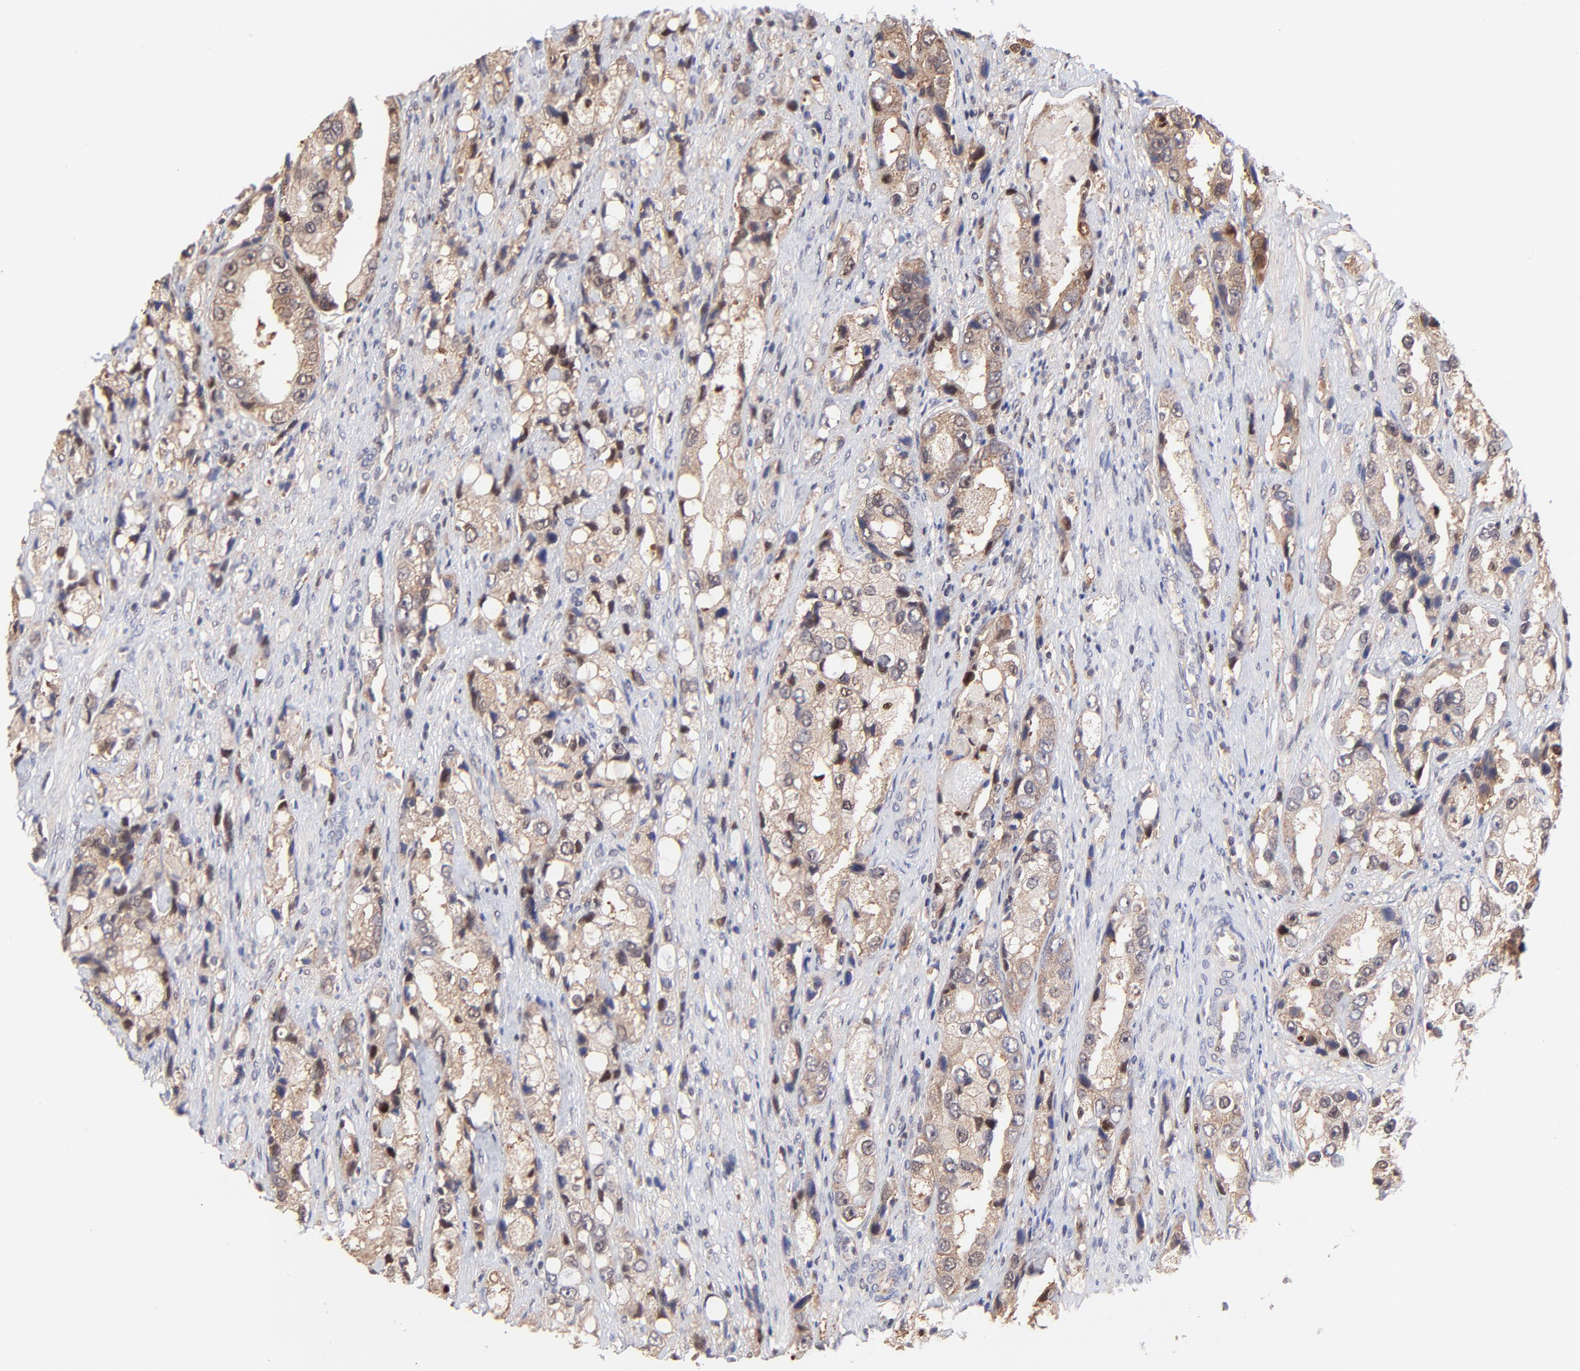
{"staining": {"intensity": "moderate", "quantity": ">75%", "location": "cytoplasmic/membranous"}, "tissue": "prostate cancer", "cell_type": "Tumor cells", "image_type": "cancer", "snomed": [{"axis": "morphology", "description": "Adenocarcinoma, High grade"}, {"axis": "topography", "description": "Prostate"}], "caption": "IHC micrograph of neoplastic tissue: human prostate cancer stained using immunohistochemistry demonstrates medium levels of moderate protein expression localized specifically in the cytoplasmic/membranous of tumor cells, appearing as a cytoplasmic/membranous brown color.", "gene": "PSMA6", "patient": {"sex": "male", "age": 63}}